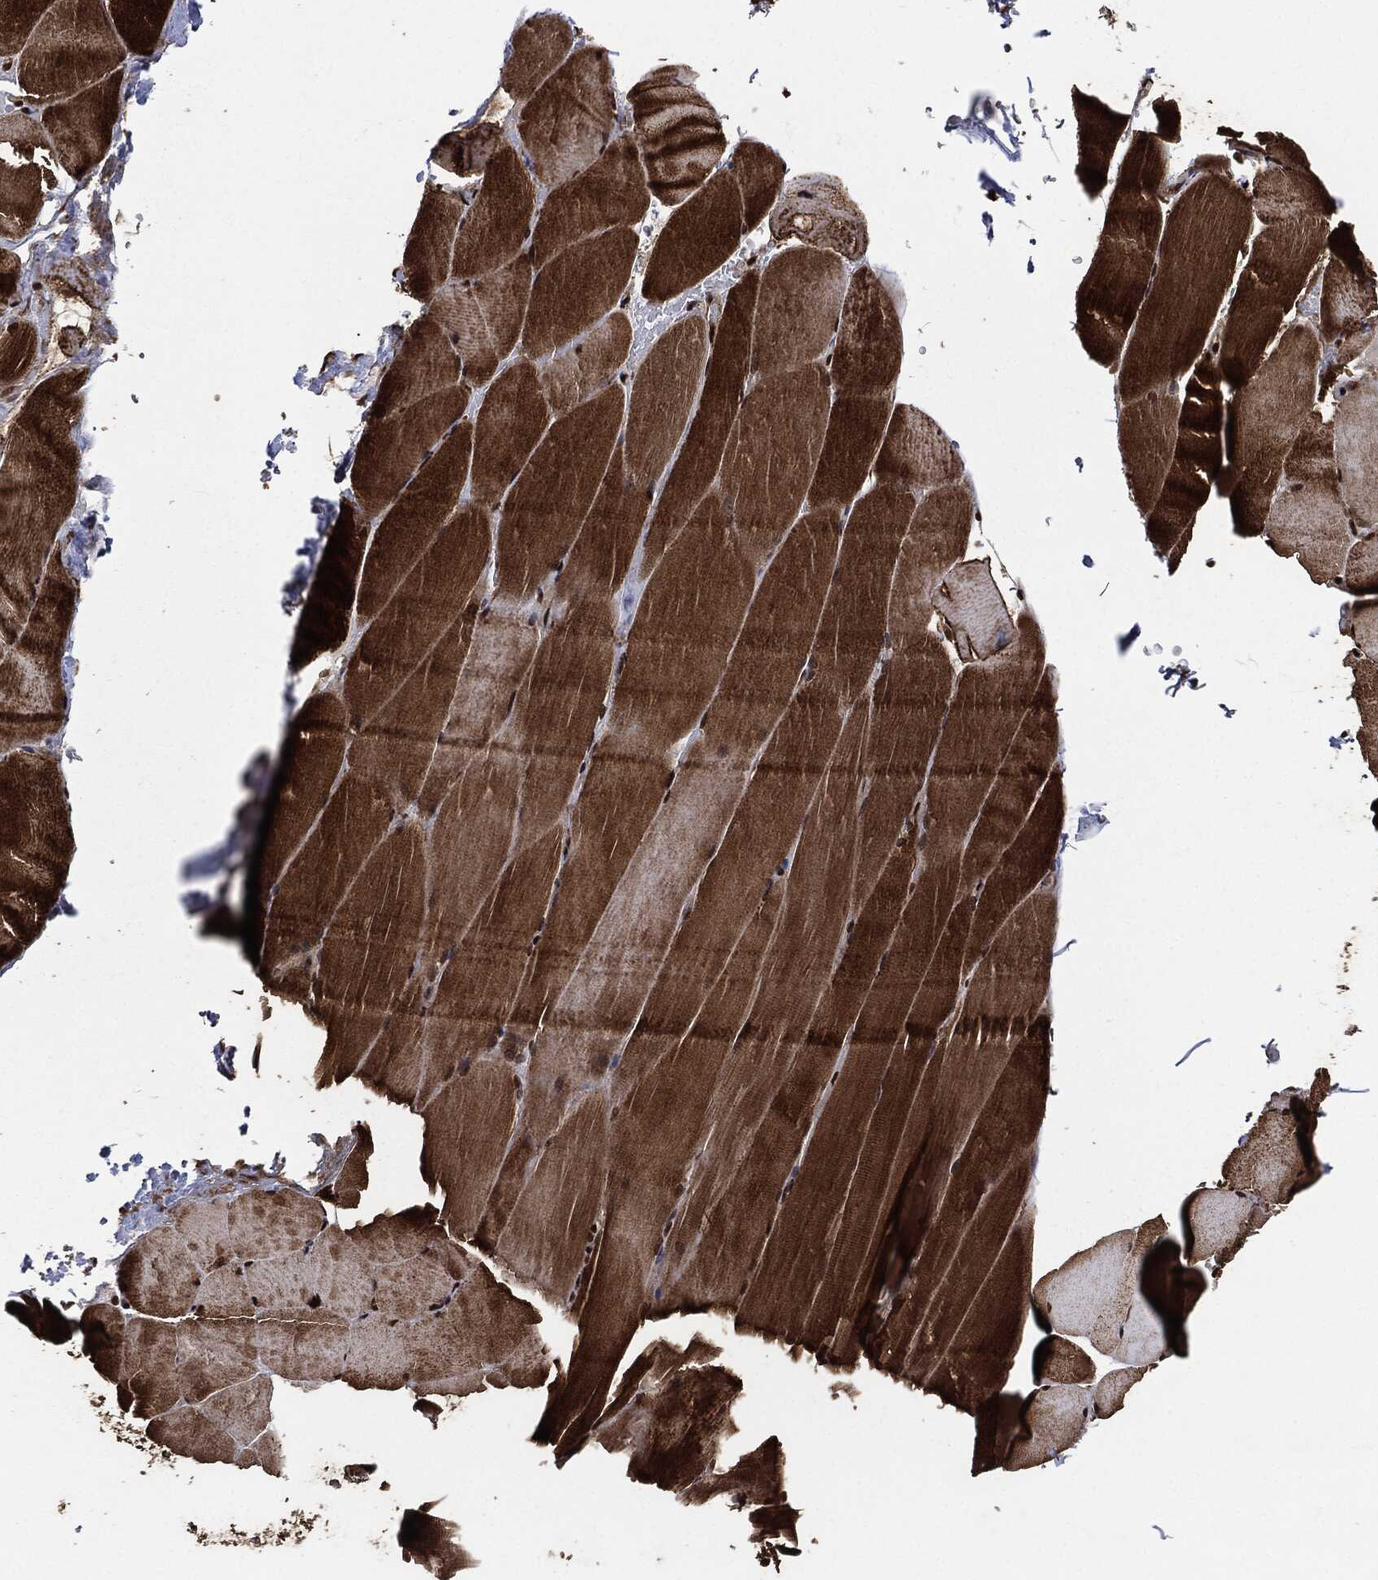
{"staining": {"intensity": "strong", "quantity": ">75%", "location": "cytoplasmic/membranous"}, "tissue": "skeletal muscle", "cell_type": "Myocytes", "image_type": "normal", "snomed": [{"axis": "morphology", "description": "Normal tissue, NOS"}, {"axis": "topography", "description": "Skeletal muscle"}], "caption": "Unremarkable skeletal muscle demonstrates strong cytoplasmic/membranous positivity in about >75% of myocytes The protein is stained brown, and the nuclei are stained in blue (DAB (3,3'-diaminobenzidine) IHC with brightfield microscopy, high magnification)..", "gene": "PDK1", "patient": {"sex": "female", "age": 37}}